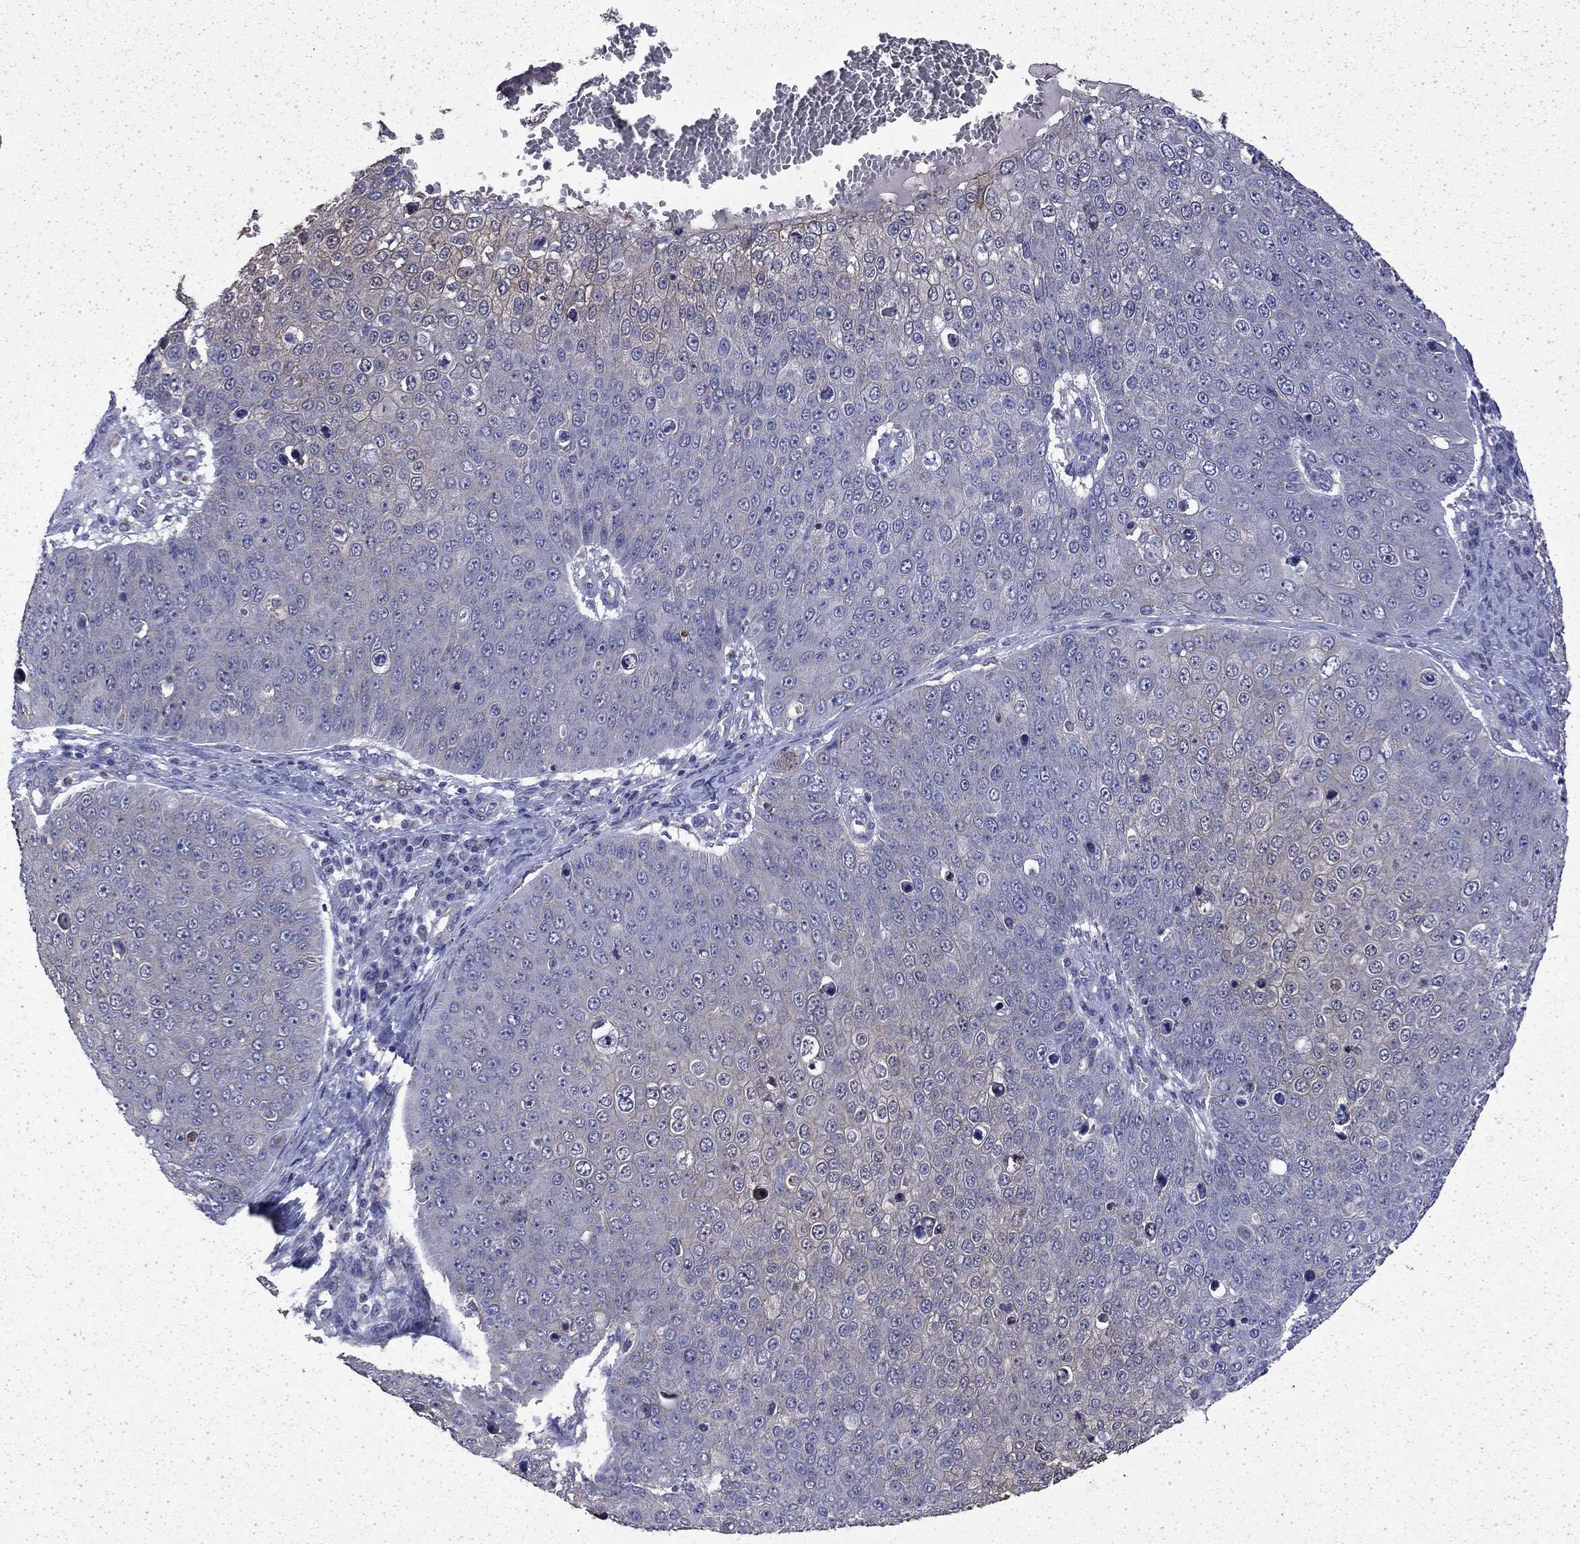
{"staining": {"intensity": "negative", "quantity": "none", "location": "none"}, "tissue": "skin cancer", "cell_type": "Tumor cells", "image_type": "cancer", "snomed": [{"axis": "morphology", "description": "Squamous cell carcinoma, NOS"}, {"axis": "topography", "description": "Skin"}], "caption": "DAB (3,3'-diaminobenzidine) immunohistochemical staining of skin cancer exhibits no significant positivity in tumor cells. (Brightfield microscopy of DAB immunohistochemistry (IHC) at high magnification).", "gene": "DTNA", "patient": {"sex": "male", "age": 71}}